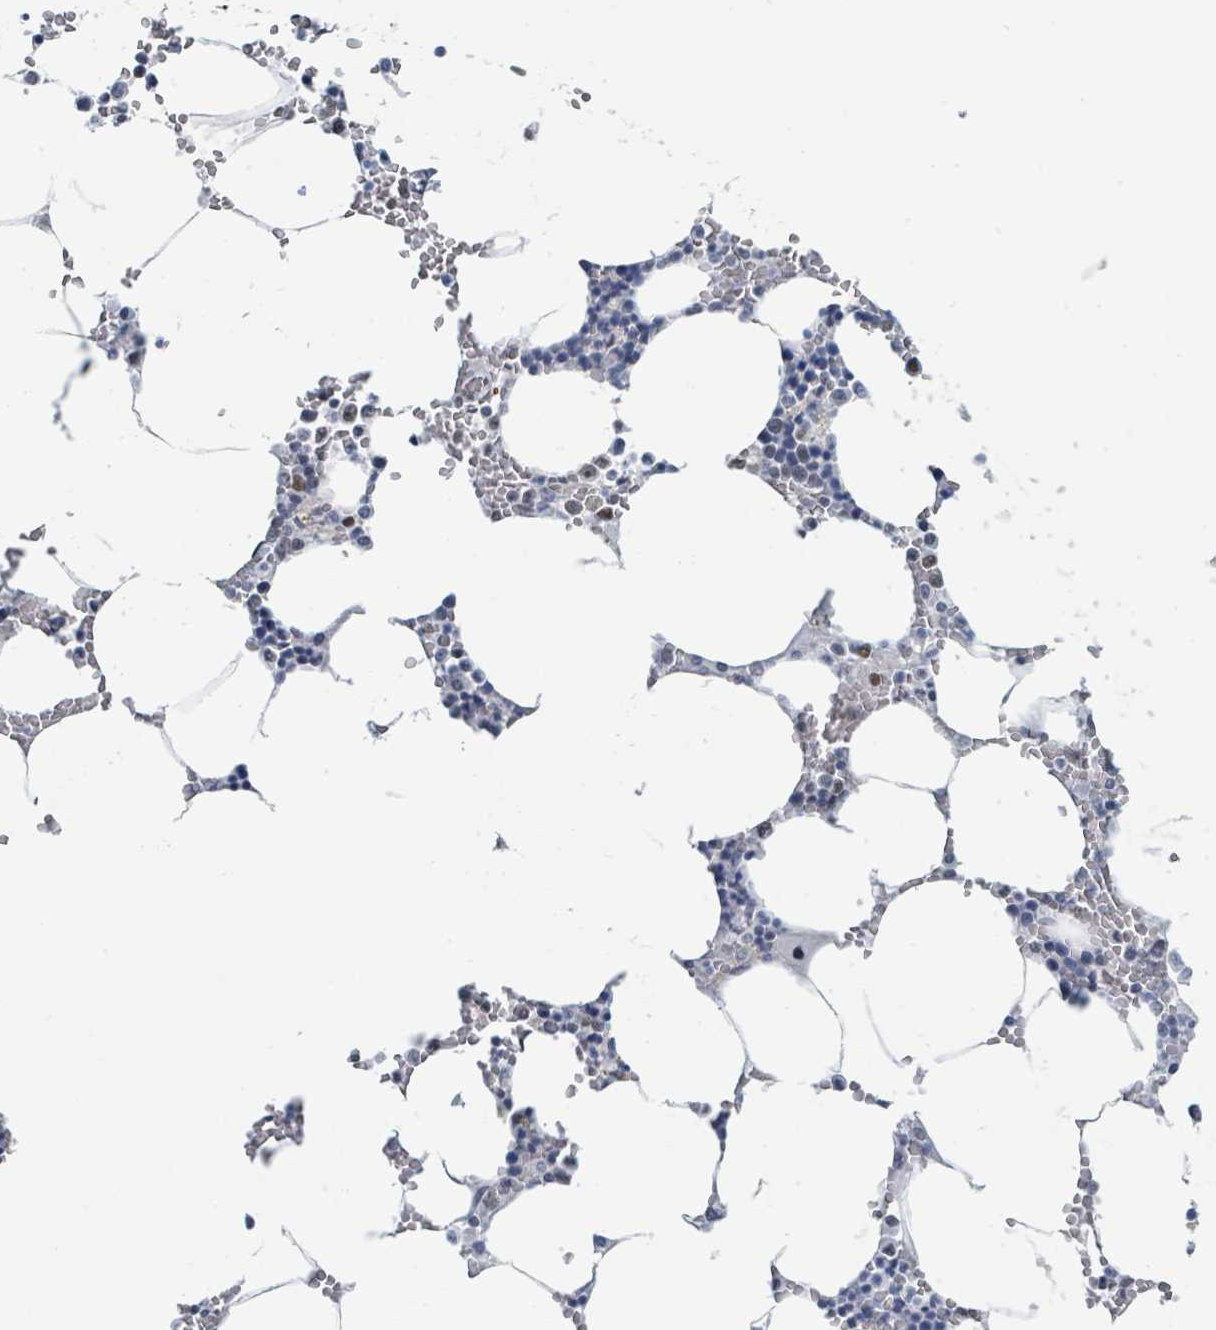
{"staining": {"intensity": "negative", "quantity": "none", "location": "none"}, "tissue": "bone marrow", "cell_type": "Hematopoietic cells", "image_type": "normal", "snomed": [{"axis": "morphology", "description": "Normal tissue, NOS"}, {"axis": "topography", "description": "Bone marrow"}], "caption": "Immunohistochemistry histopathology image of normal bone marrow: bone marrow stained with DAB reveals no significant protein staining in hematopoietic cells.", "gene": "EHMT2", "patient": {"sex": "male", "age": 70}}